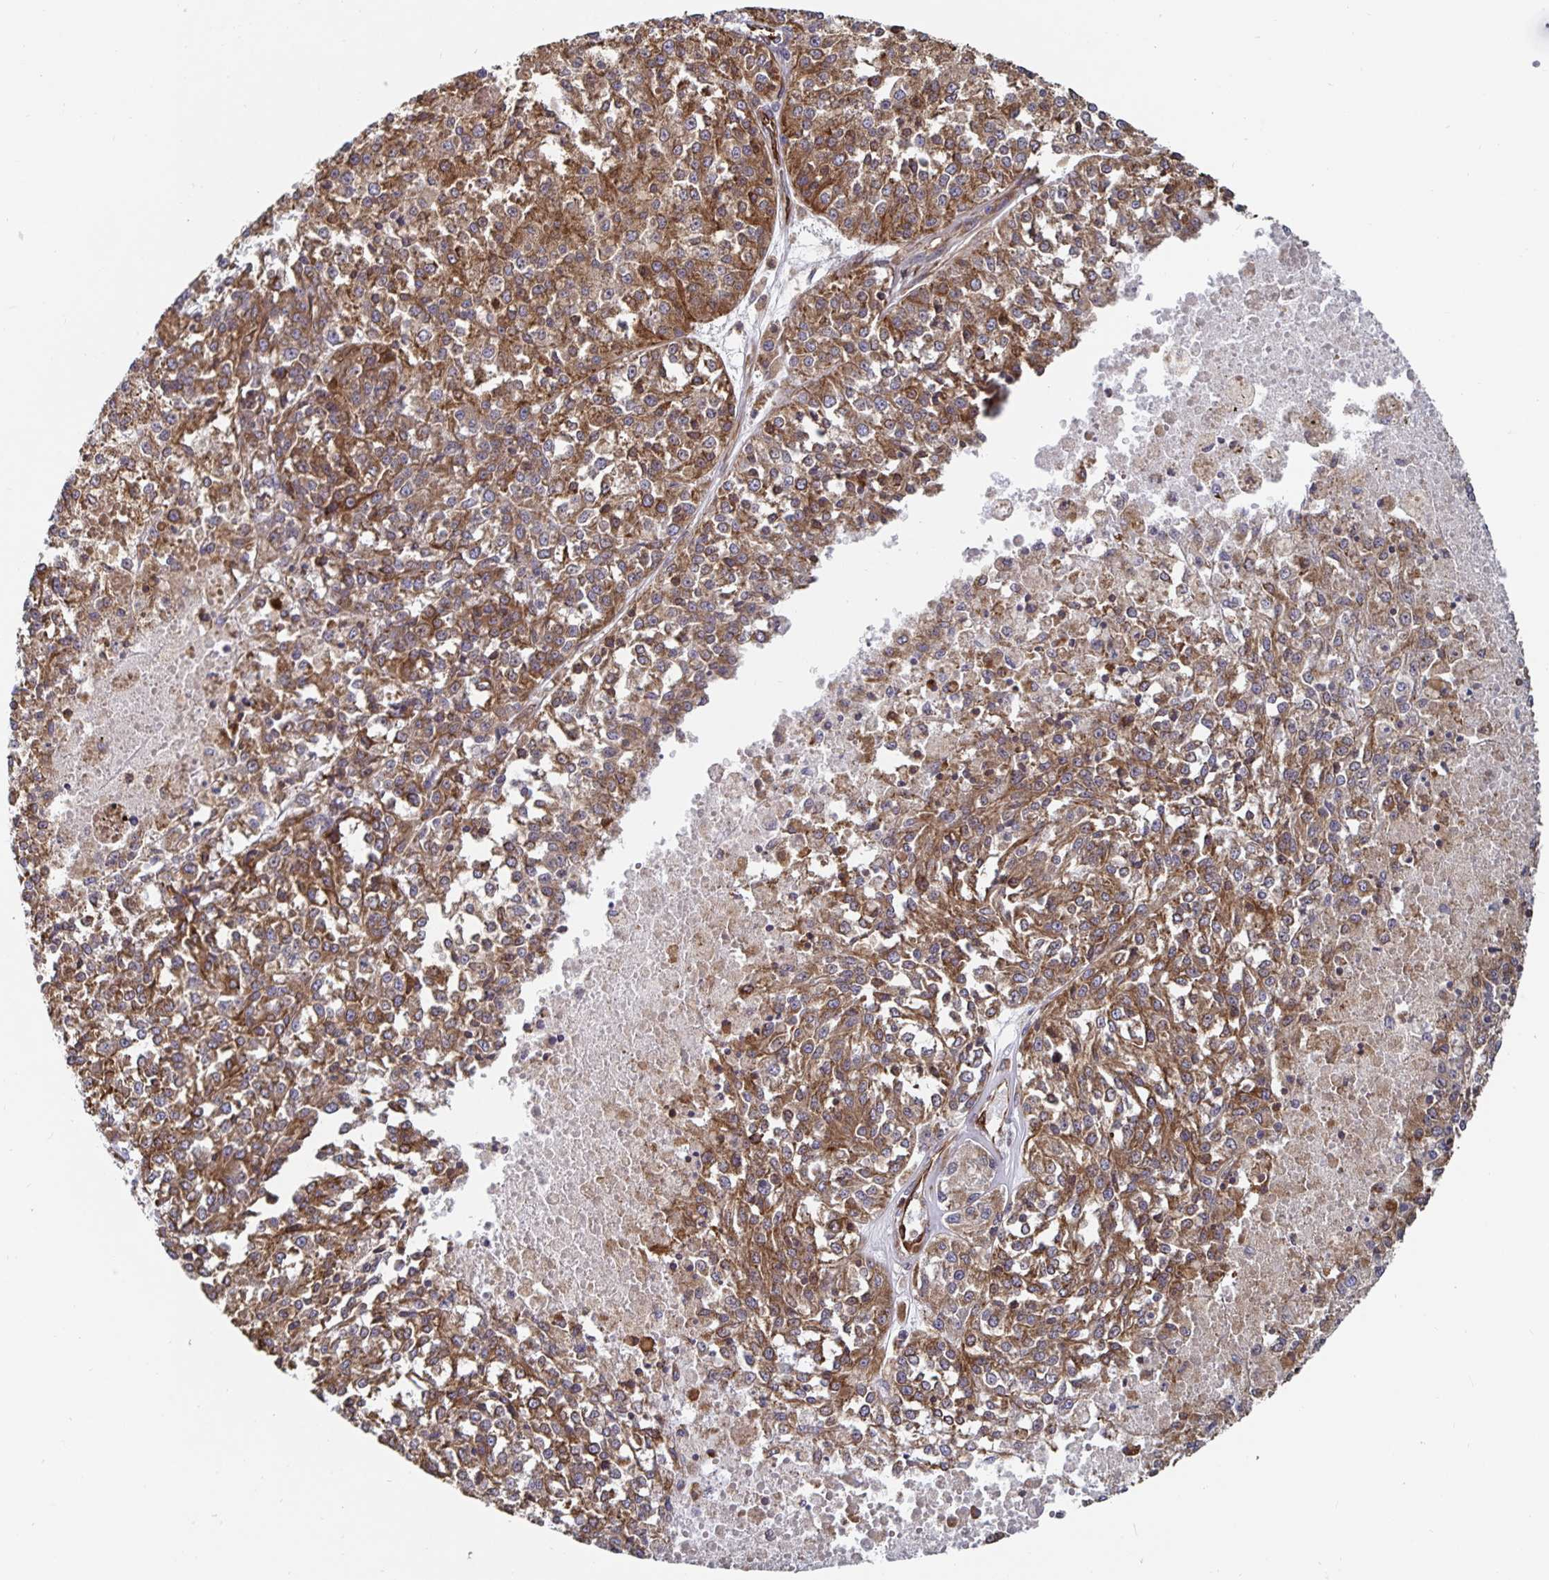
{"staining": {"intensity": "moderate", "quantity": ">75%", "location": "cytoplasmic/membranous"}, "tissue": "melanoma", "cell_type": "Tumor cells", "image_type": "cancer", "snomed": [{"axis": "morphology", "description": "Malignant melanoma, Metastatic site"}, {"axis": "topography", "description": "Lymph node"}], "caption": "Protein staining reveals moderate cytoplasmic/membranous staining in approximately >75% of tumor cells in malignant melanoma (metastatic site). The staining was performed using DAB (3,3'-diaminobenzidine), with brown indicating positive protein expression. Nuclei are stained blue with hematoxylin.", "gene": "BCAP29", "patient": {"sex": "female", "age": 64}}